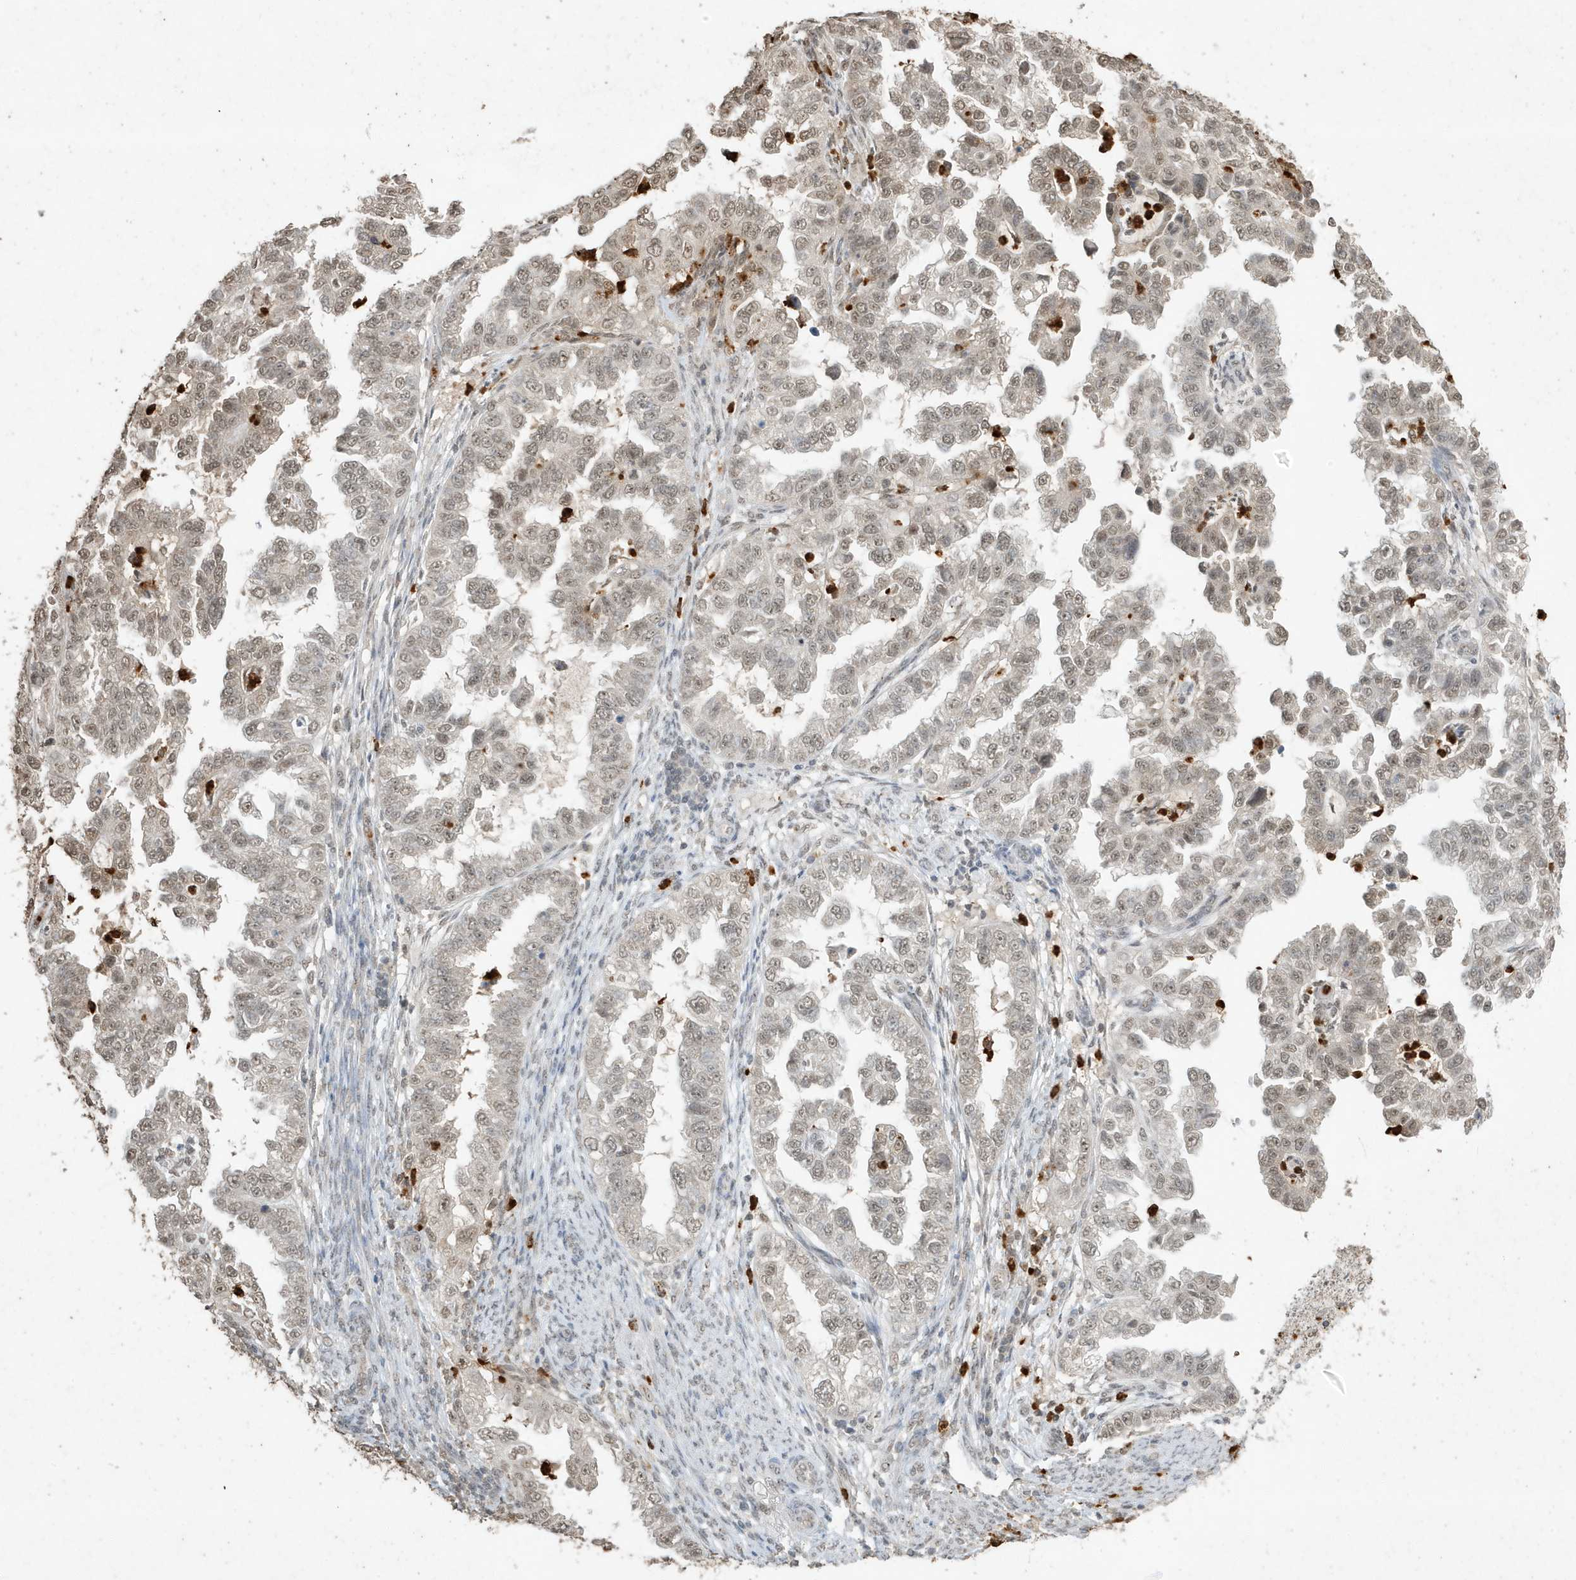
{"staining": {"intensity": "weak", "quantity": ">75%", "location": "nuclear"}, "tissue": "endometrial cancer", "cell_type": "Tumor cells", "image_type": "cancer", "snomed": [{"axis": "morphology", "description": "Adenocarcinoma, NOS"}, {"axis": "topography", "description": "Endometrium"}], "caption": "Endometrial cancer (adenocarcinoma) stained with a protein marker displays weak staining in tumor cells.", "gene": "DEFA1", "patient": {"sex": "female", "age": 85}}